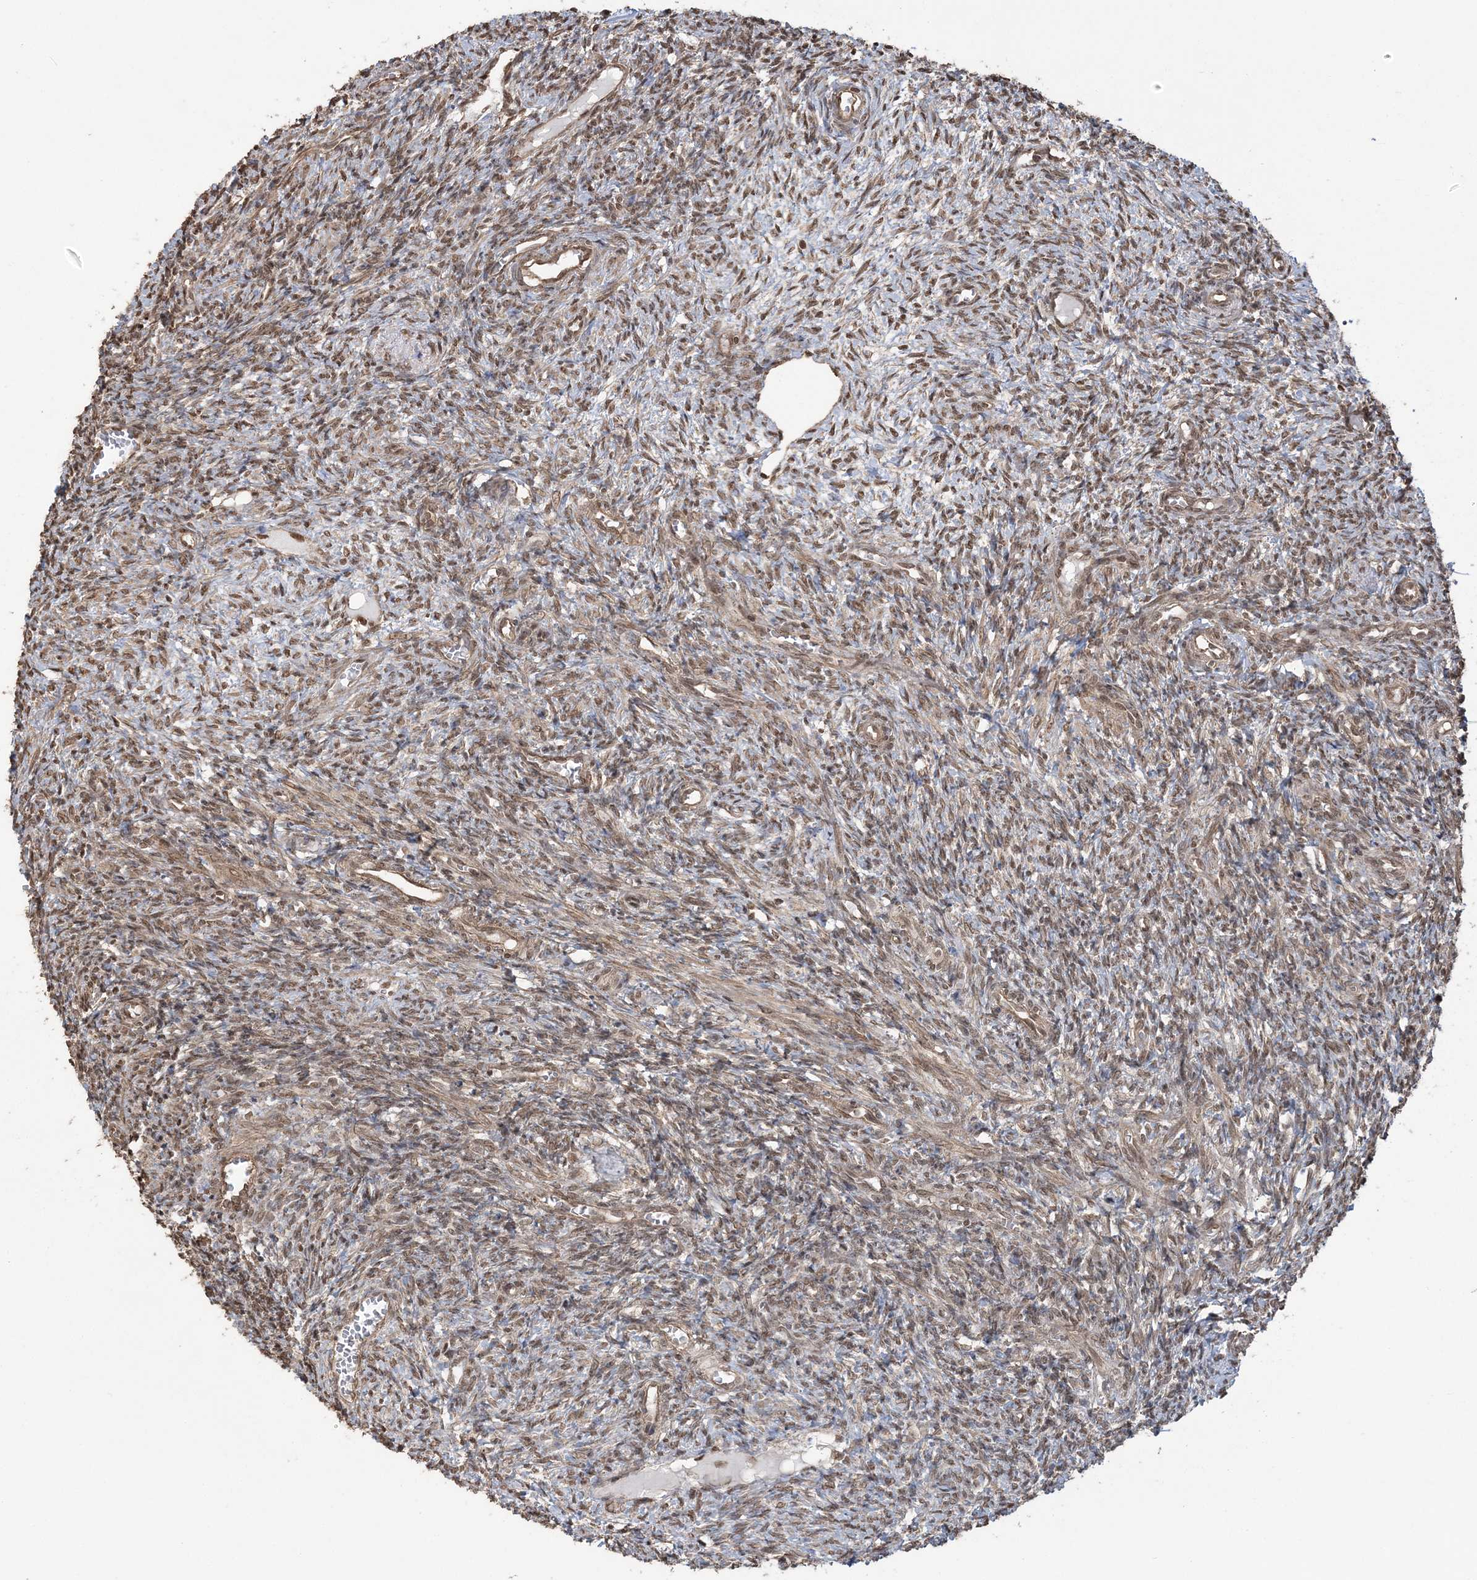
{"staining": {"intensity": "moderate", "quantity": "25%-75%", "location": "nuclear"}, "tissue": "ovary", "cell_type": "Ovarian stroma cells", "image_type": "normal", "snomed": [{"axis": "morphology", "description": "Normal tissue, NOS"}, {"axis": "topography", "description": "Ovary"}], "caption": "Ovarian stroma cells exhibit medium levels of moderate nuclear staining in about 25%-75% of cells in benign human ovary.", "gene": "ZNF839", "patient": {"sex": "female", "age": 27}}